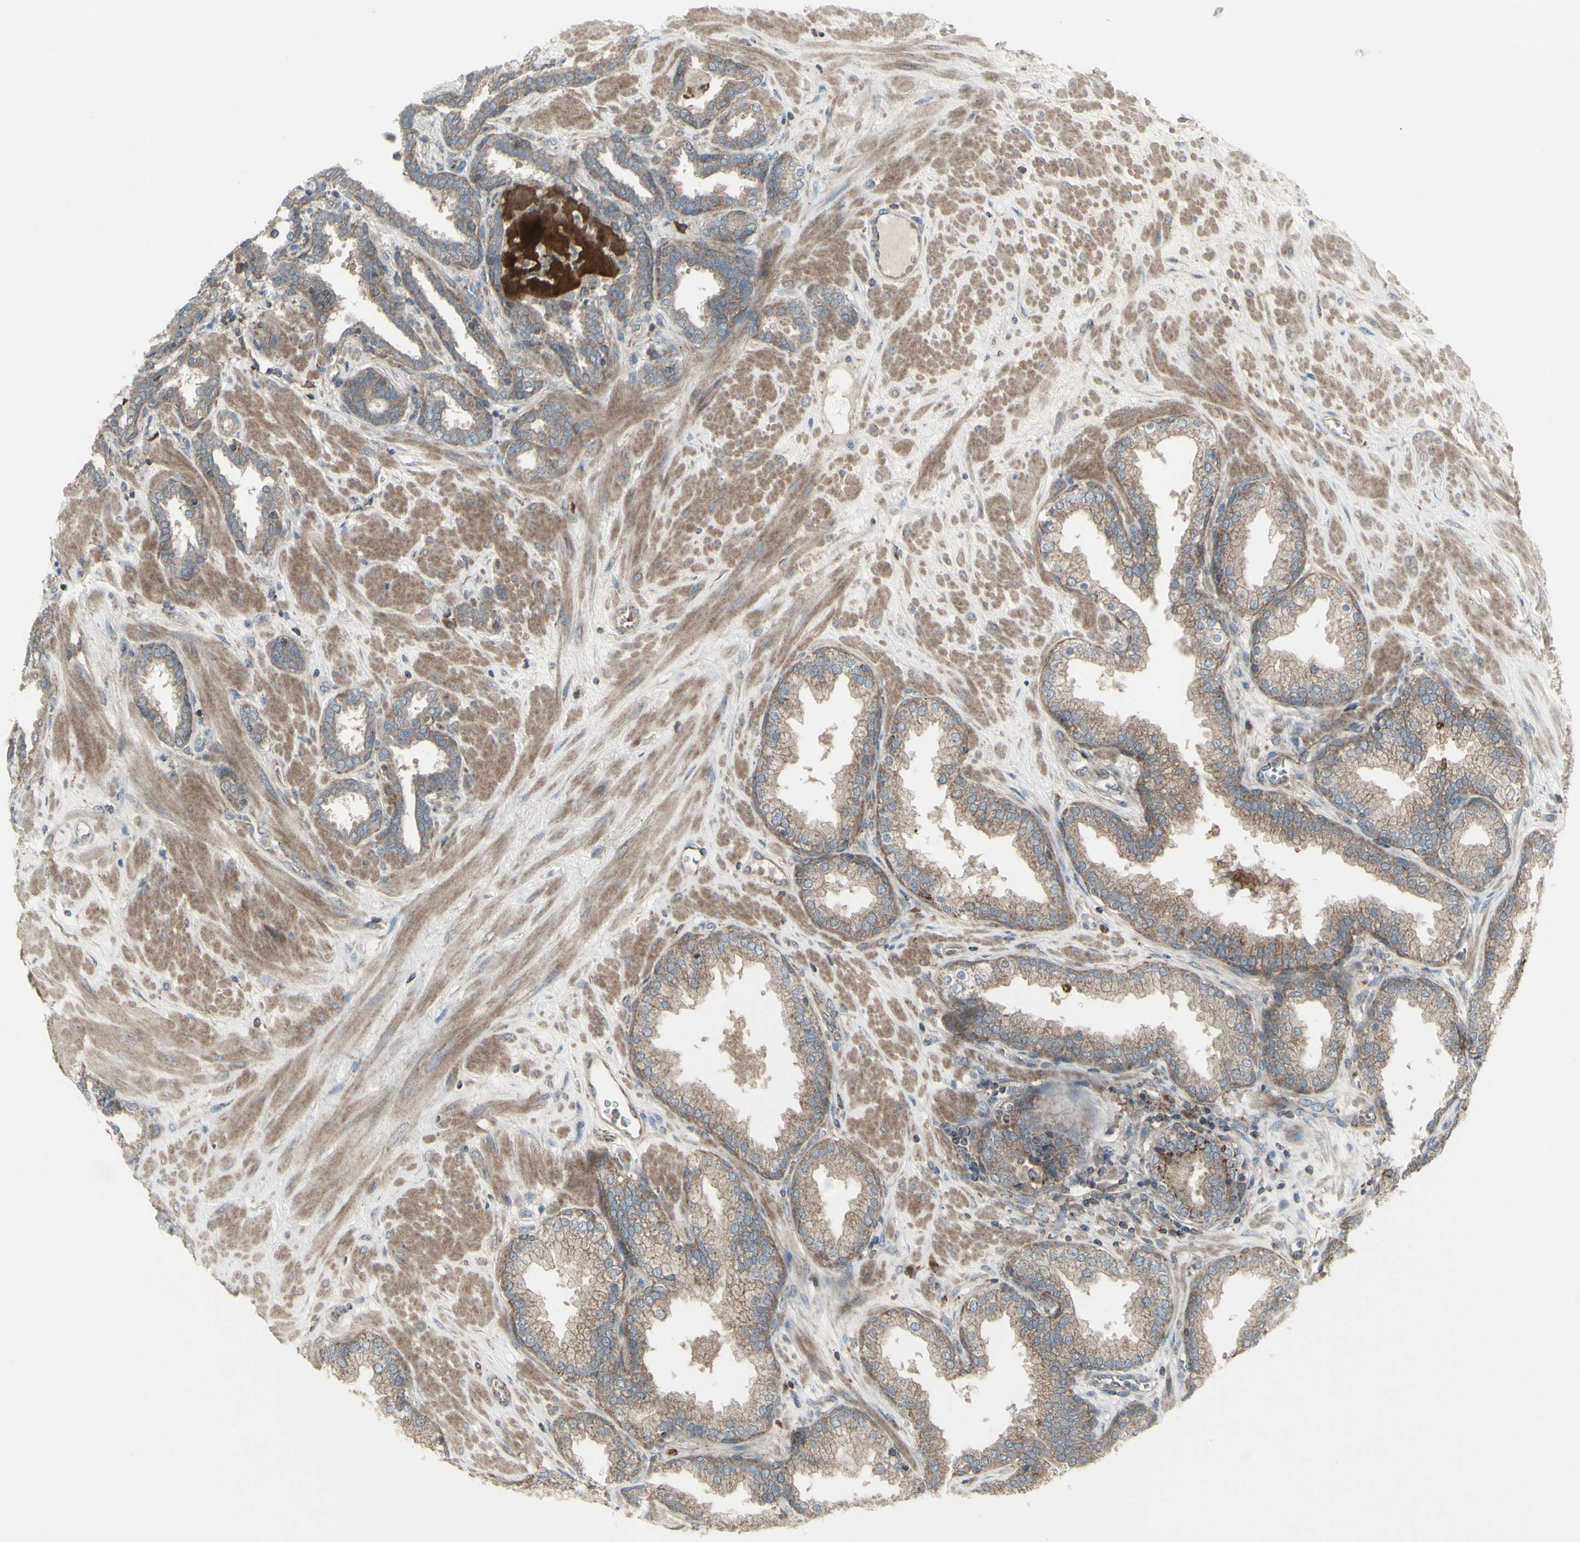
{"staining": {"intensity": "moderate", "quantity": ">75%", "location": "cytoplasmic/membranous"}, "tissue": "prostate", "cell_type": "Glandular cells", "image_type": "normal", "snomed": [{"axis": "morphology", "description": "Normal tissue, NOS"}, {"axis": "topography", "description": "Prostate"}], "caption": "Prostate was stained to show a protein in brown. There is medium levels of moderate cytoplasmic/membranous expression in approximately >75% of glandular cells. Nuclei are stained in blue.", "gene": "SHC1", "patient": {"sex": "male", "age": 51}}